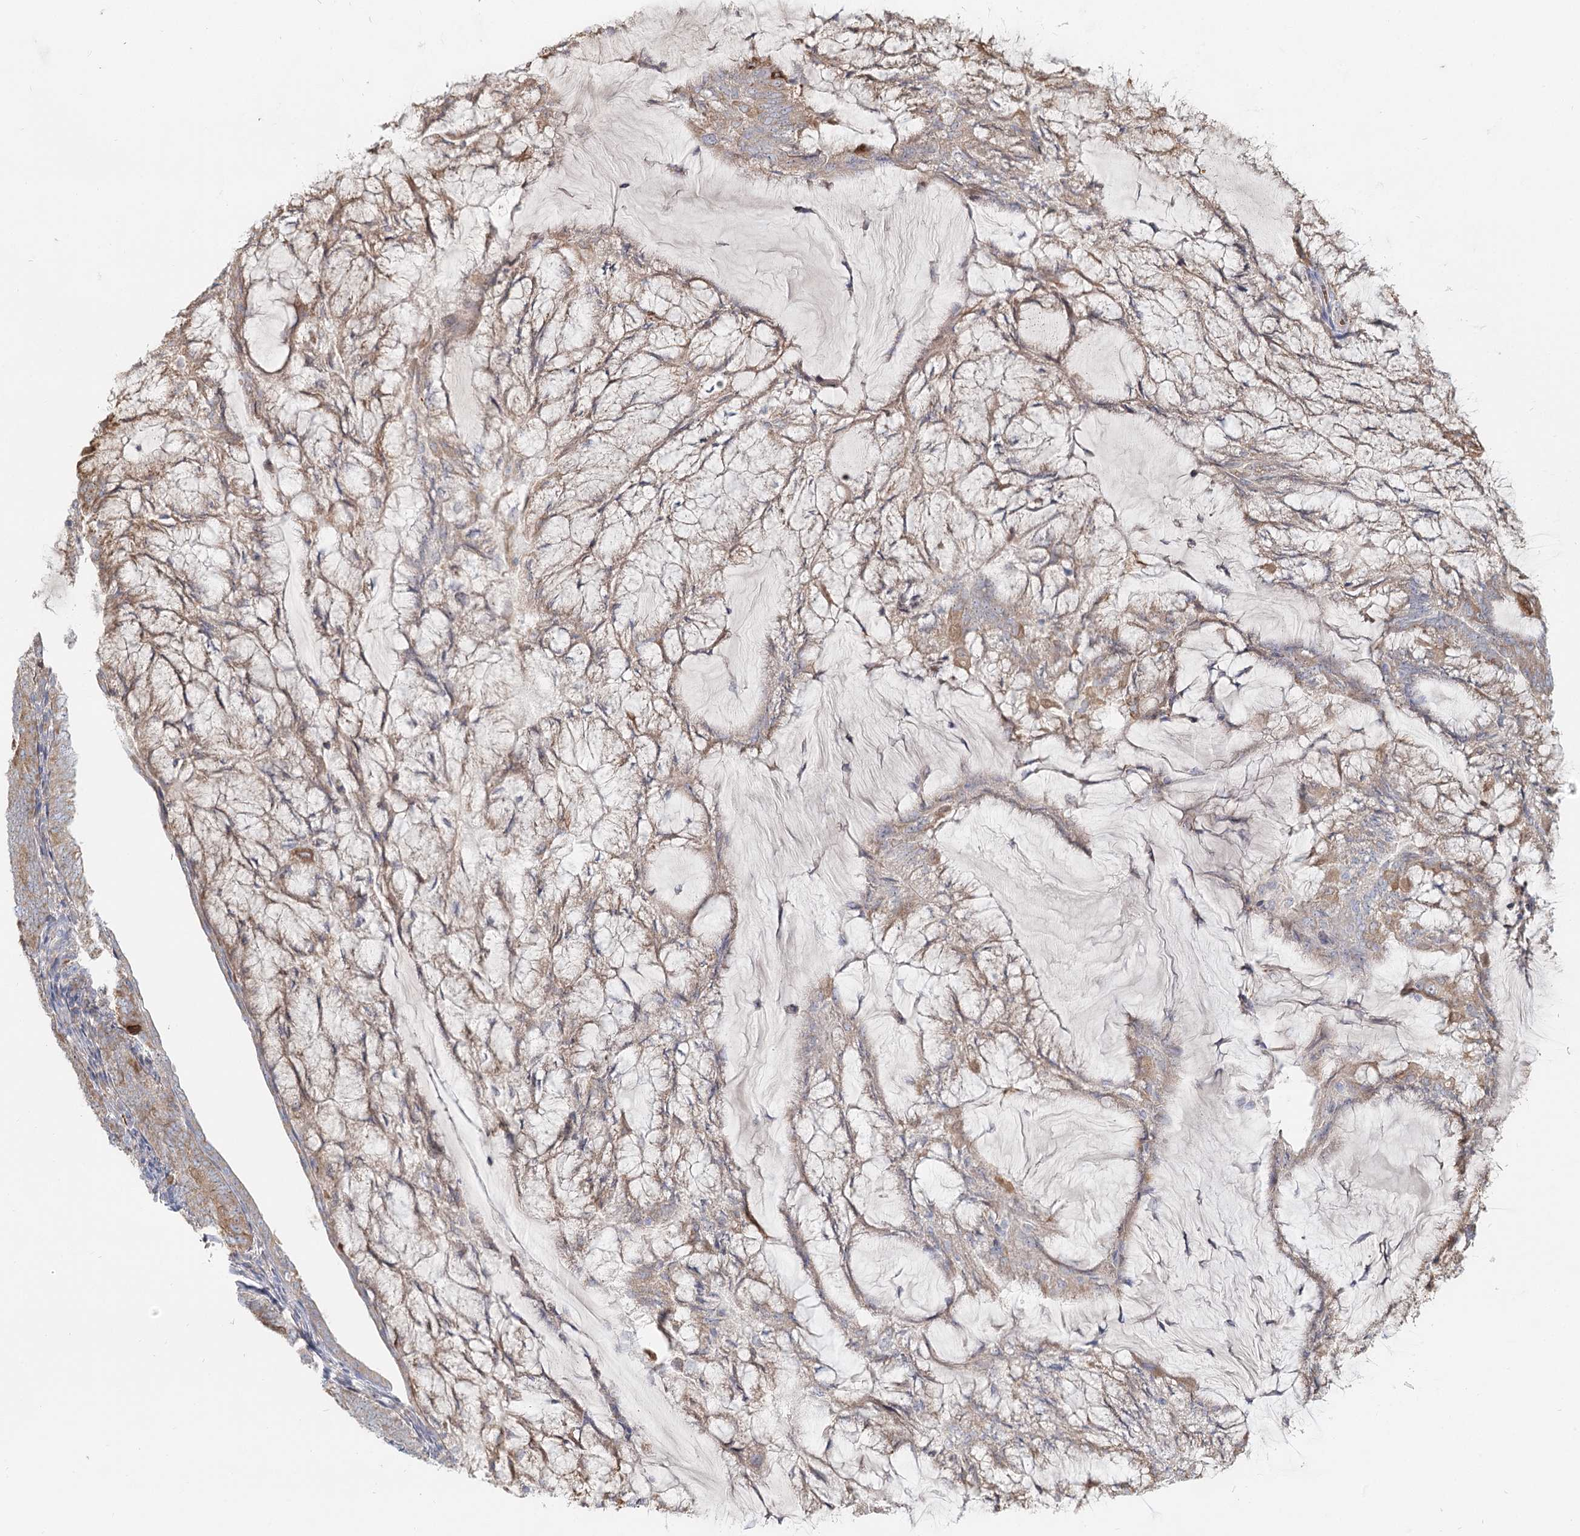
{"staining": {"intensity": "weak", "quantity": "25%-75%", "location": "cytoplasmic/membranous"}, "tissue": "endometrial cancer", "cell_type": "Tumor cells", "image_type": "cancer", "snomed": [{"axis": "morphology", "description": "Adenocarcinoma, NOS"}, {"axis": "topography", "description": "Endometrium"}], "caption": "Brown immunohistochemical staining in human endometrial cancer (adenocarcinoma) reveals weak cytoplasmic/membranous expression in approximately 25%-75% of tumor cells. Immunohistochemistry (ihc) stains the protein in brown and the nuclei are stained blue.", "gene": "ANKRD16", "patient": {"sex": "female", "age": 81}}